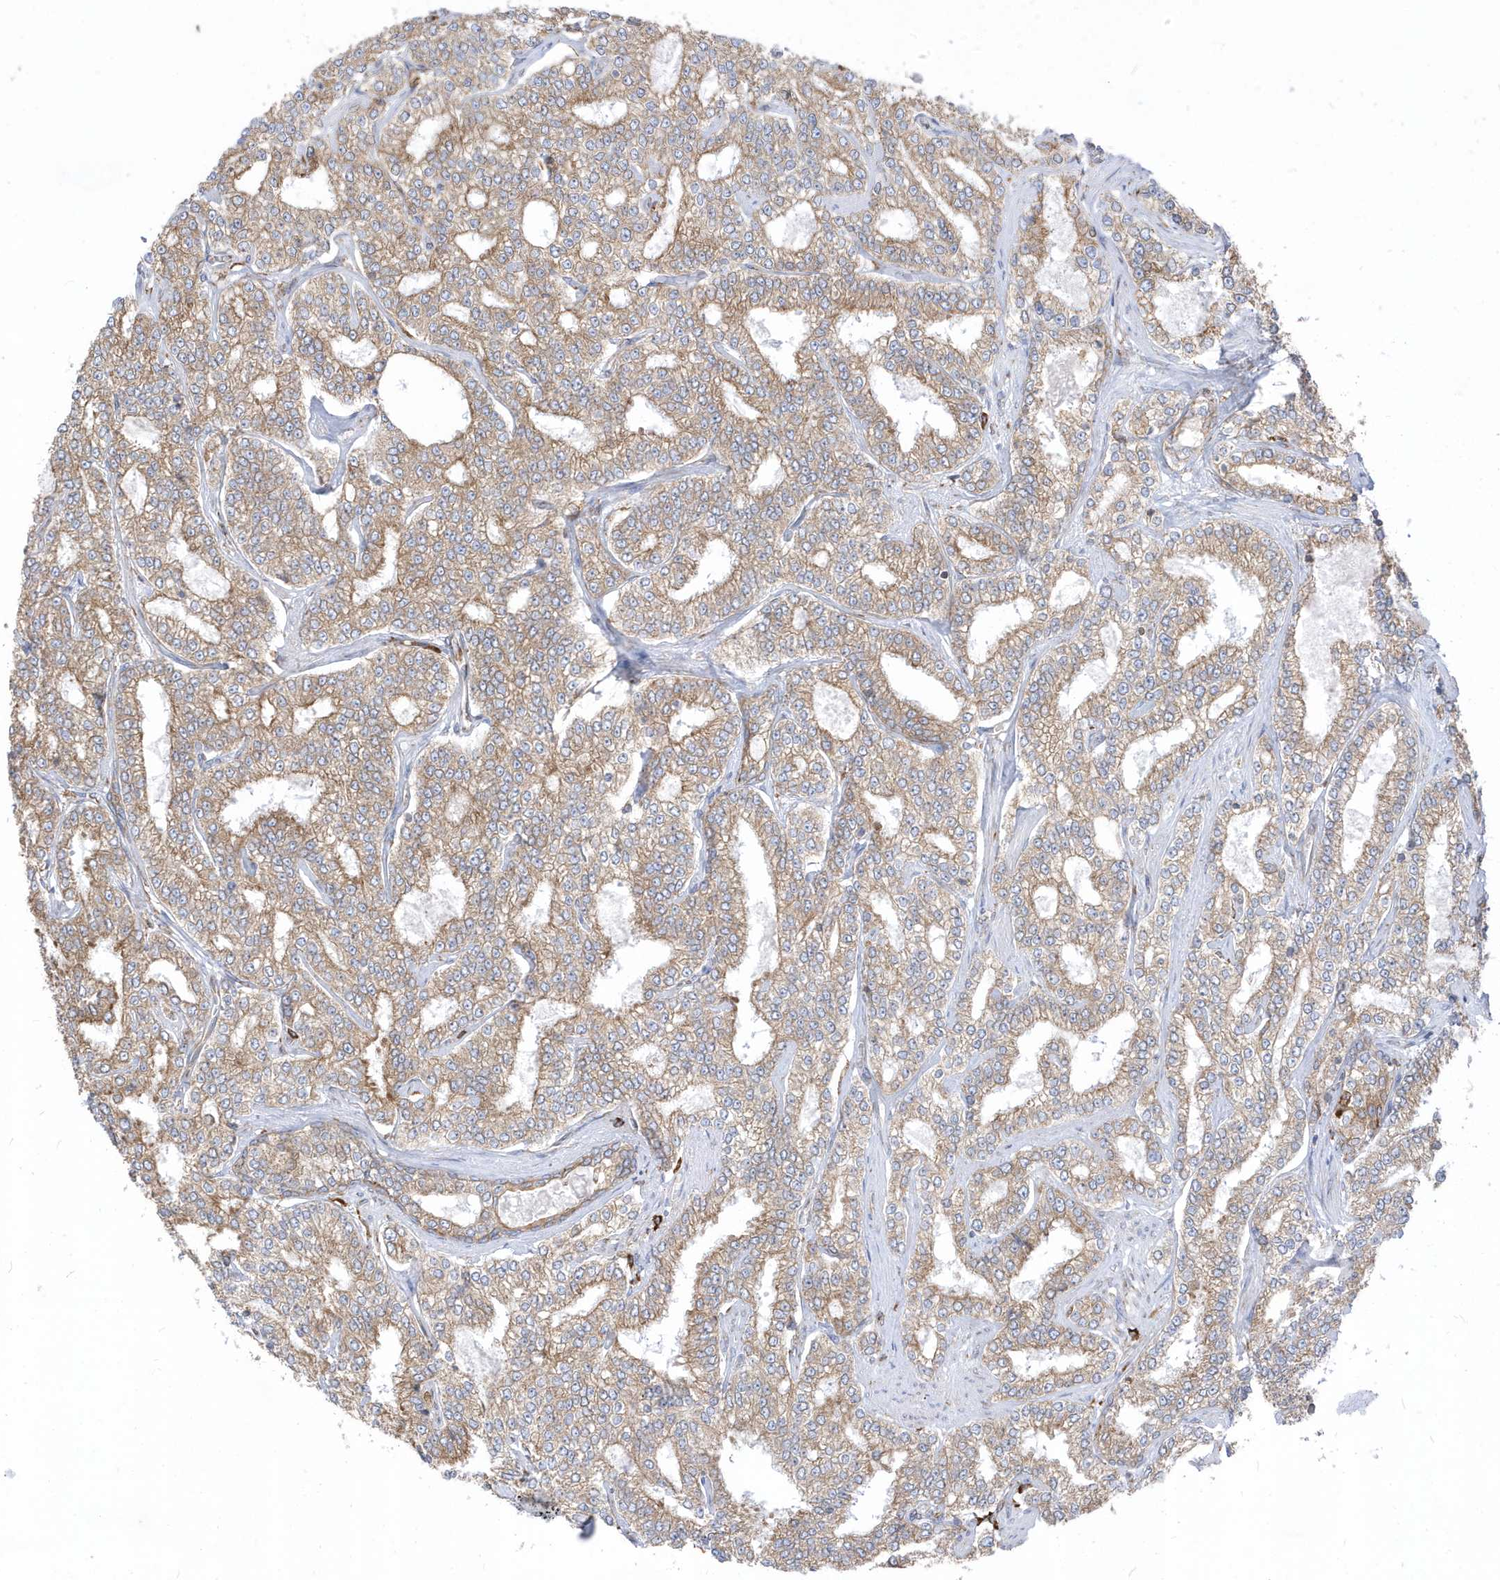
{"staining": {"intensity": "moderate", "quantity": "25%-75%", "location": "cytoplasmic/membranous"}, "tissue": "prostate cancer", "cell_type": "Tumor cells", "image_type": "cancer", "snomed": [{"axis": "morphology", "description": "Normal tissue, NOS"}, {"axis": "morphology", "description": "Adenocarcinoma, High grade"}, {"axis": "topography", "description": "Prostate"}], "caption": "IHC histopathology image of neoplastic tissue: human prostate cancer (adenocarcinoma (high-grade)) stained using immunohistochemistry shows medium levels of moderate protein expression localized specifically in the cytoplasmic/membranous of tumor cells, appearing as a cytoplasmic/membranous brown color.", "gene": "PDIA6", "patient": {"sex": "male", "age": 83}}